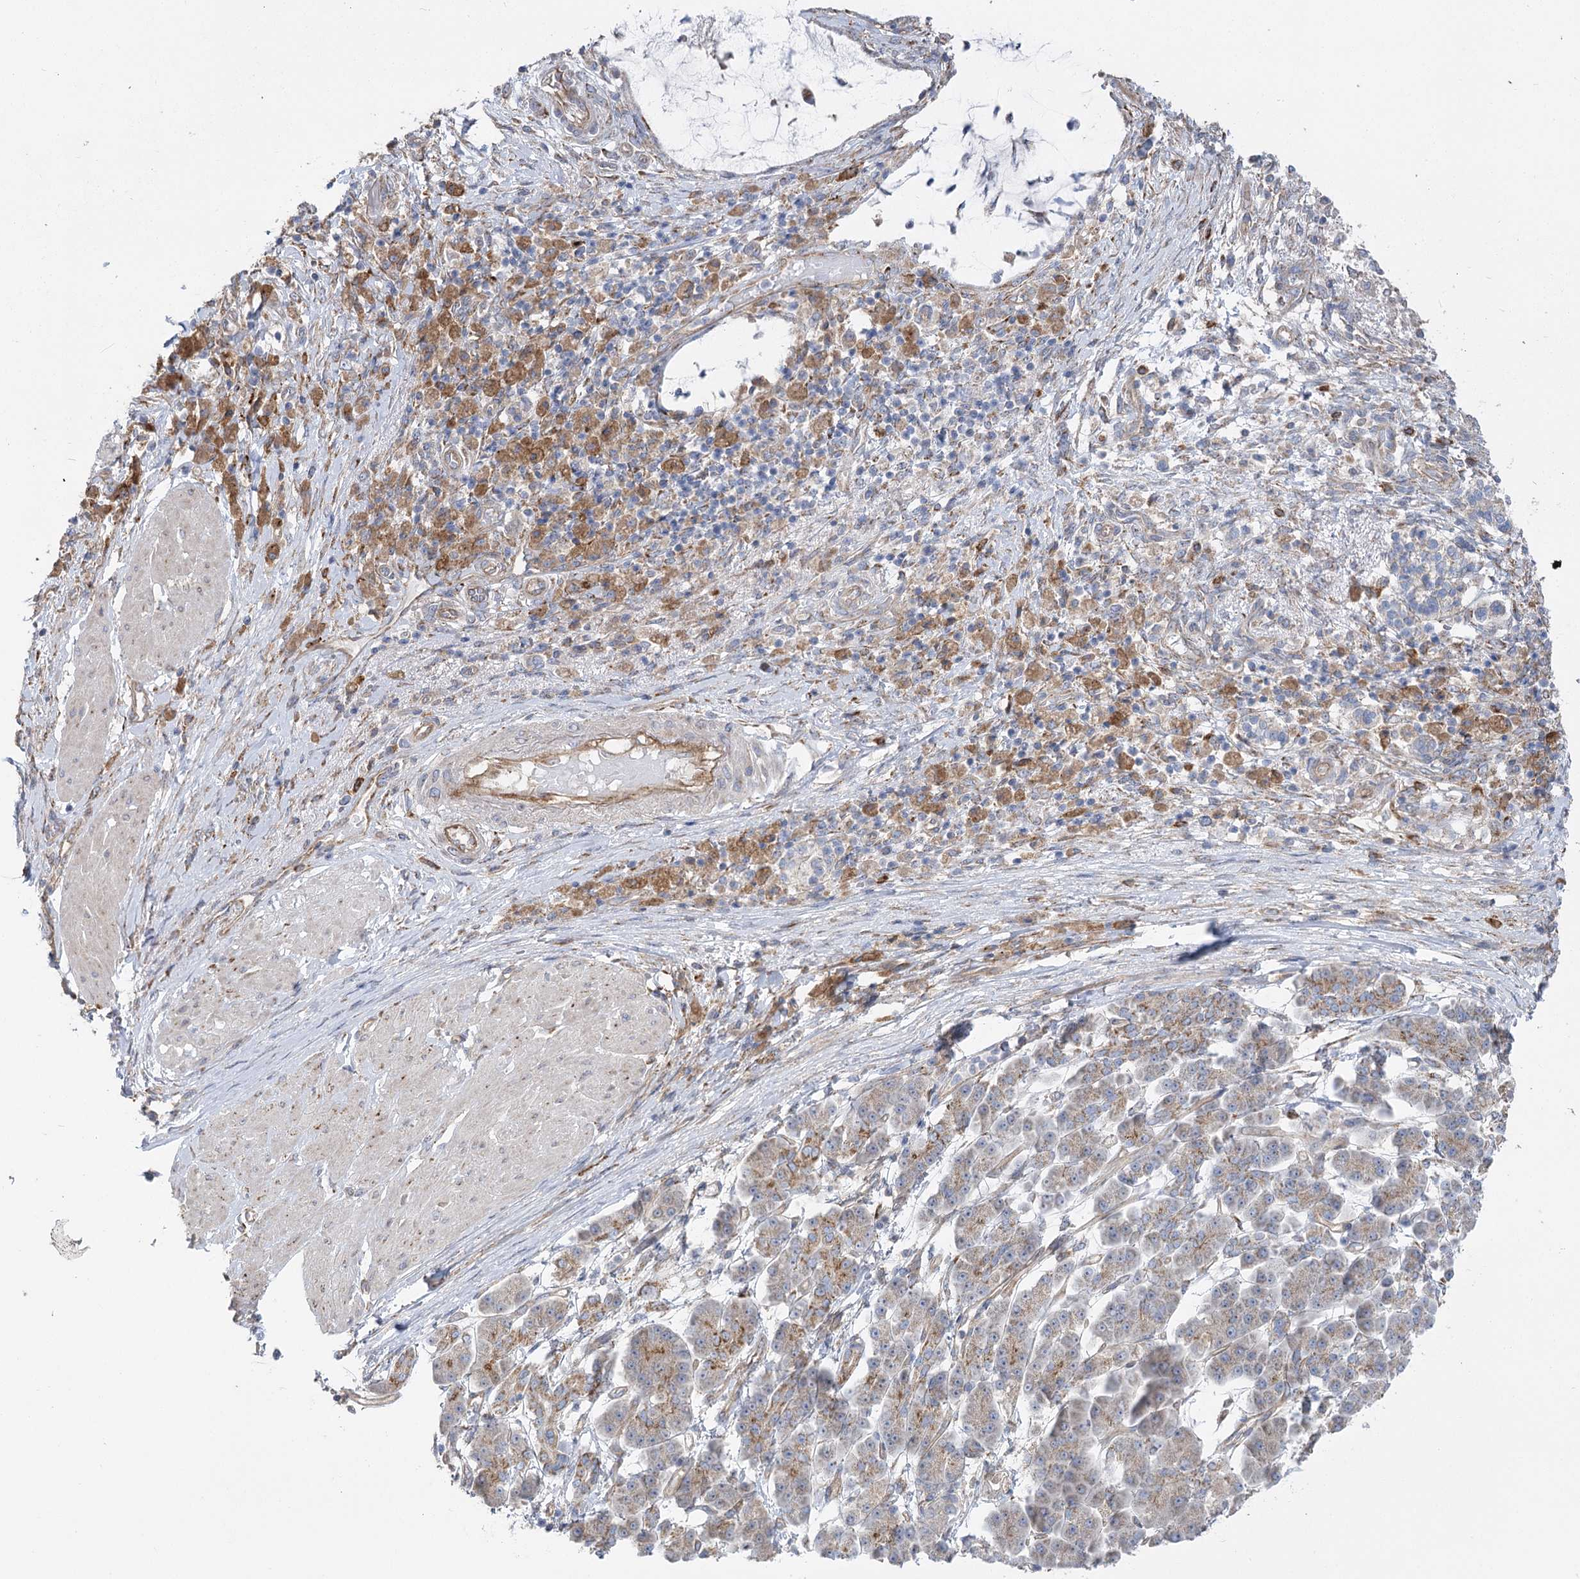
{"staining": {"intensity": "weak", "quantity": ">75%", "location": "cytoplasmic/membranous"}, "tissue": "pancreatic cancer", "cell_type": "Tumor cells", "image_type": "cancer", "snomed": [{"axis": "morphology", "description": "Adenocarcinoma, NOS"}, {"axis": "topography", "description": "Pancreas"}], "caption": "Pancreatic cancer stained for a protein (brown) displays weak cytoplasmic/membranous positive staining in approximately >75% of tumor cells.", "gene": "RMDN2", "patient": {"sex": "male", "age": 68}}